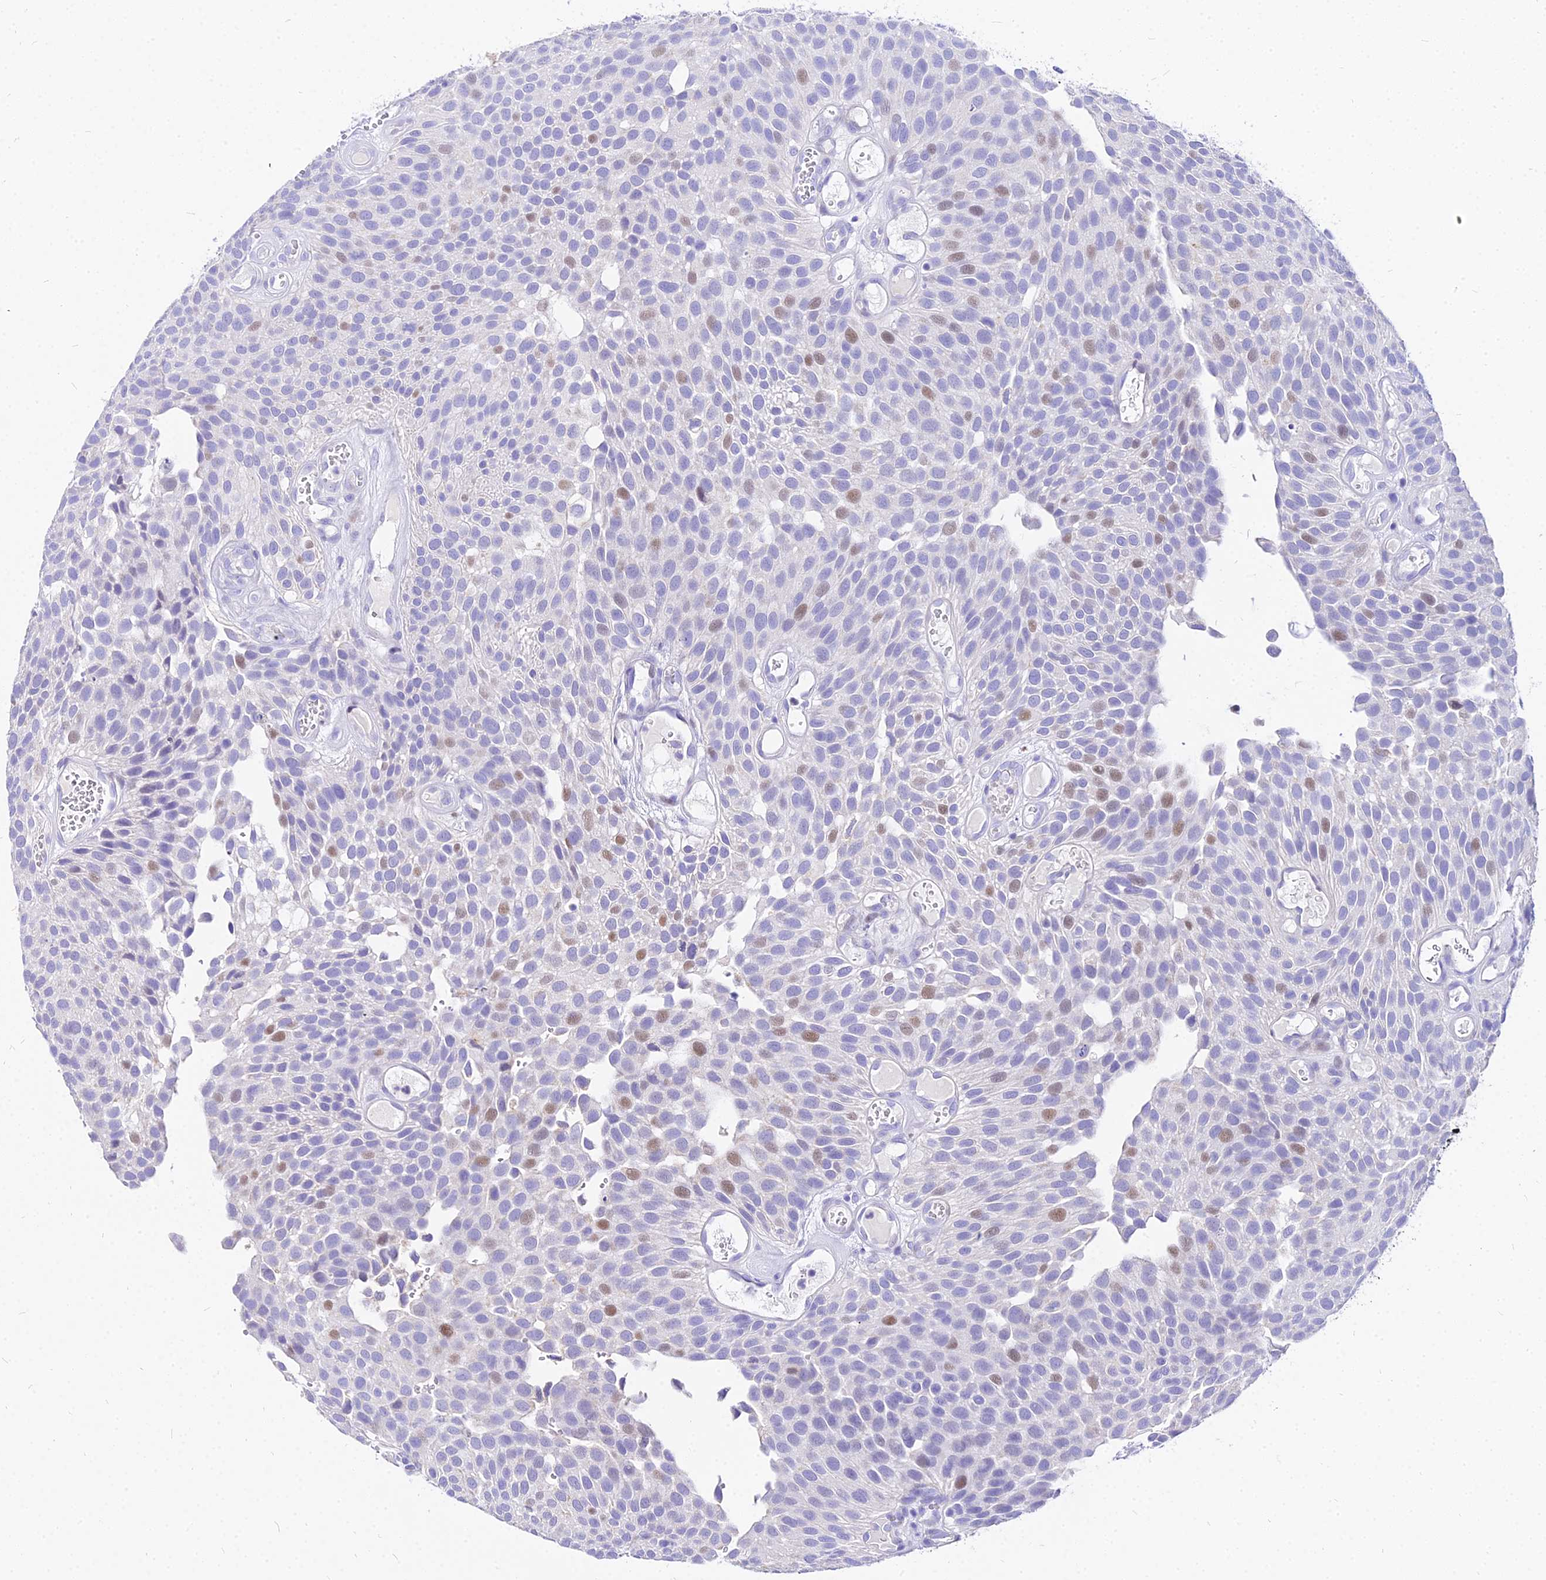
{"staining": {"intensity": "moderate", "quantity": "<25%", "location": "nuclear"}, "tissue": "urothelial cancer", "cell_type": "Tumor cells", "image_type": "cancer", "snomed": [{"axis": "morphology", "description": "Urothelial carcinoma, Low grade"}, {"axis": "topography", "description": "Urinary bladder"}], "caption": "This is a micrograph of immunohistochemistry staining of urothelial cancer, which shows moderate staining in the nuclear of tumor cells.", "gene": "CARD18", "patient": {"sex": "male", "age": 89}}